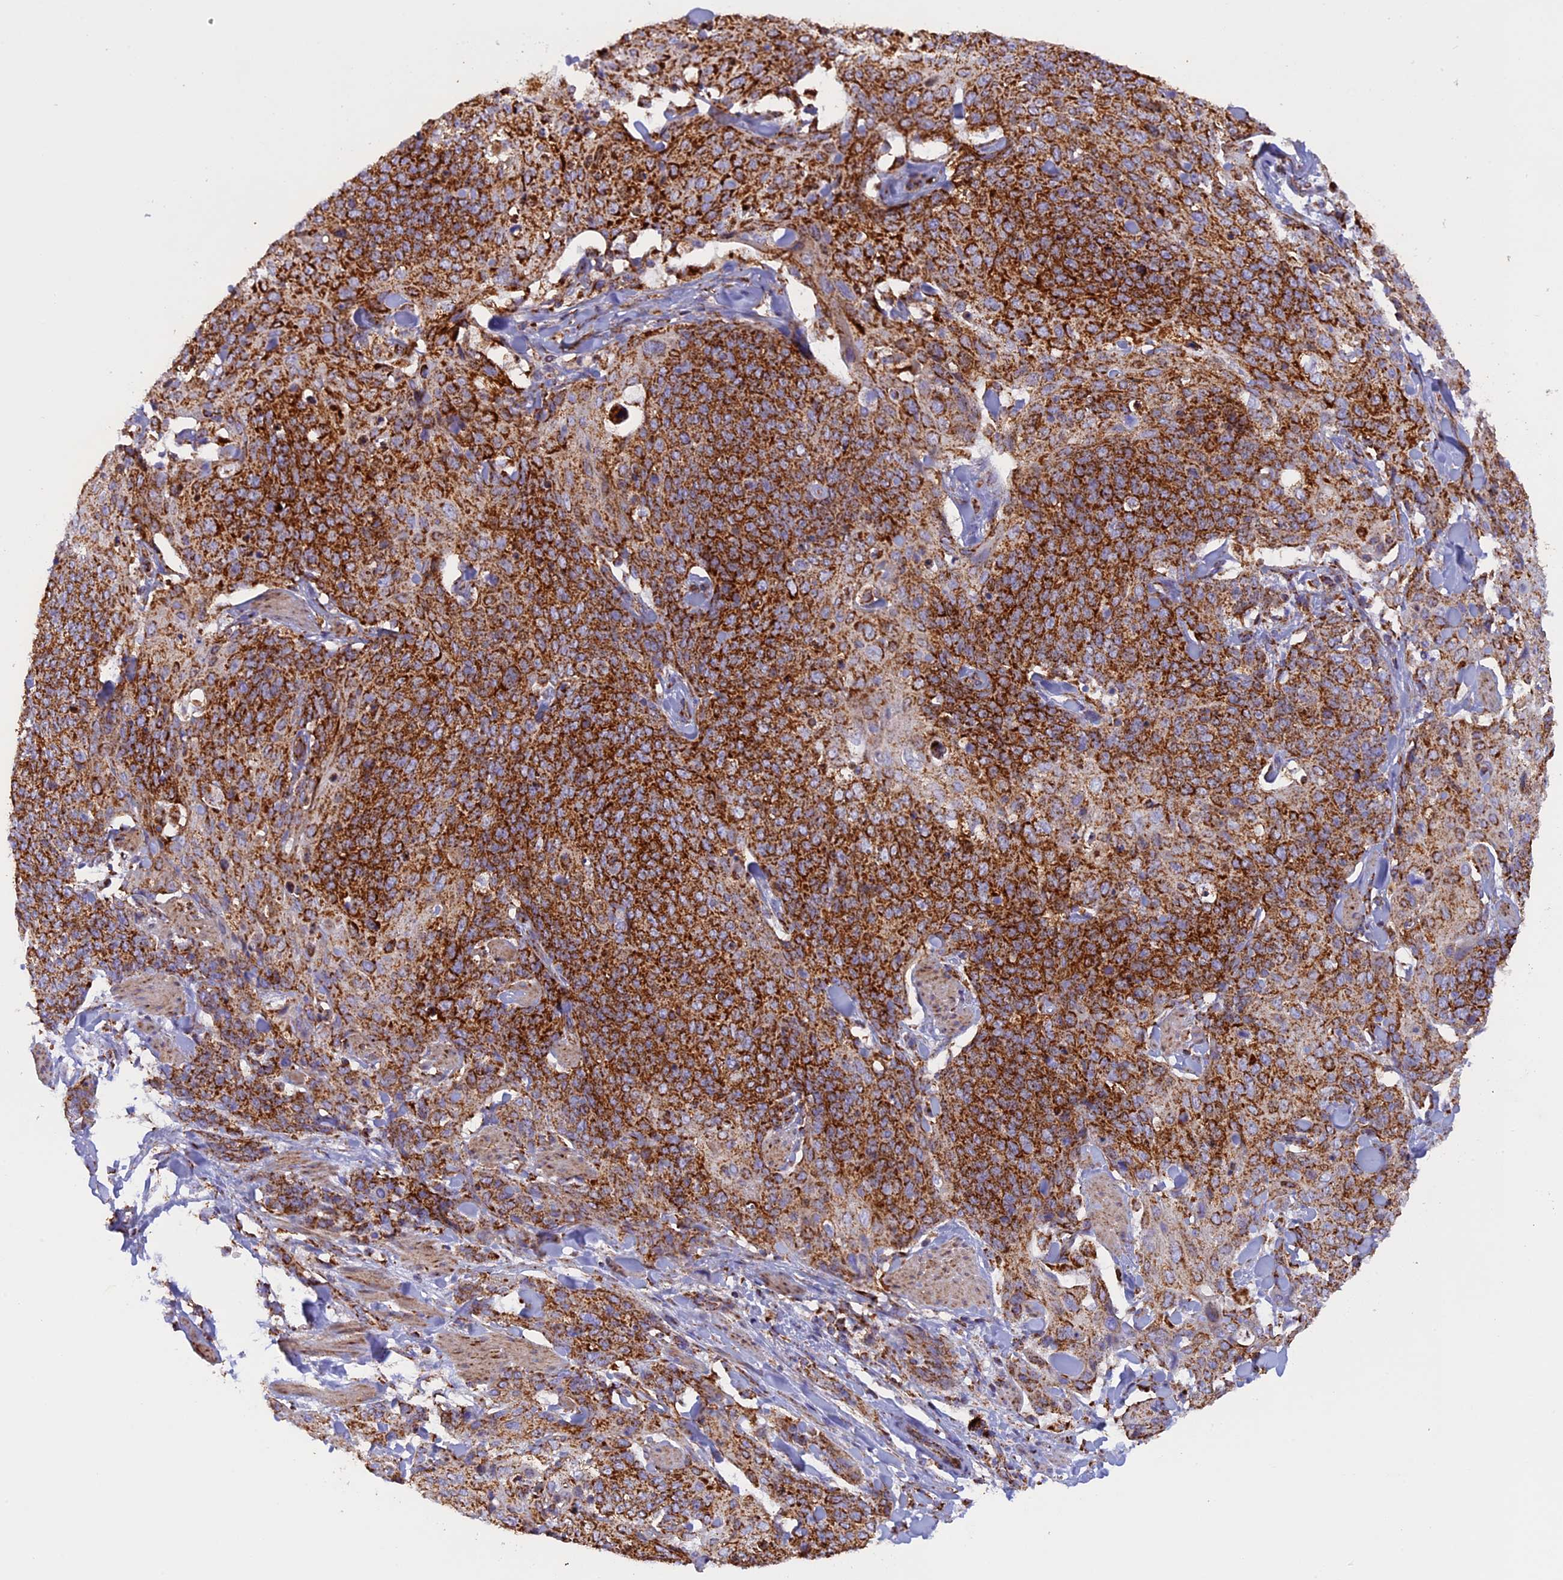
{"staining": {"intensity": "strong", "quantity": ">75%", "location": "cytoplasmic/membranous"}, "tissue": "skin cancer", "cell_type": "Tumor cells", "image_type": "cancer", "snomed": [{"axis": "morphology", "description": "Squamous cell carcinoma, NOS"}, {"axis": "topography", "description": "Skin"}, {"axis": "topography", "description": "Vulva"}], "caption": "Human skin cancer (squamous cell carcinoma) stained with a brown dye exhibits strong cytoplasmic/membranous positive positivity in approximately >75% of tumor cells.", "gene": "UQCRB", "patient": {"sex": "female", "age": 85}}